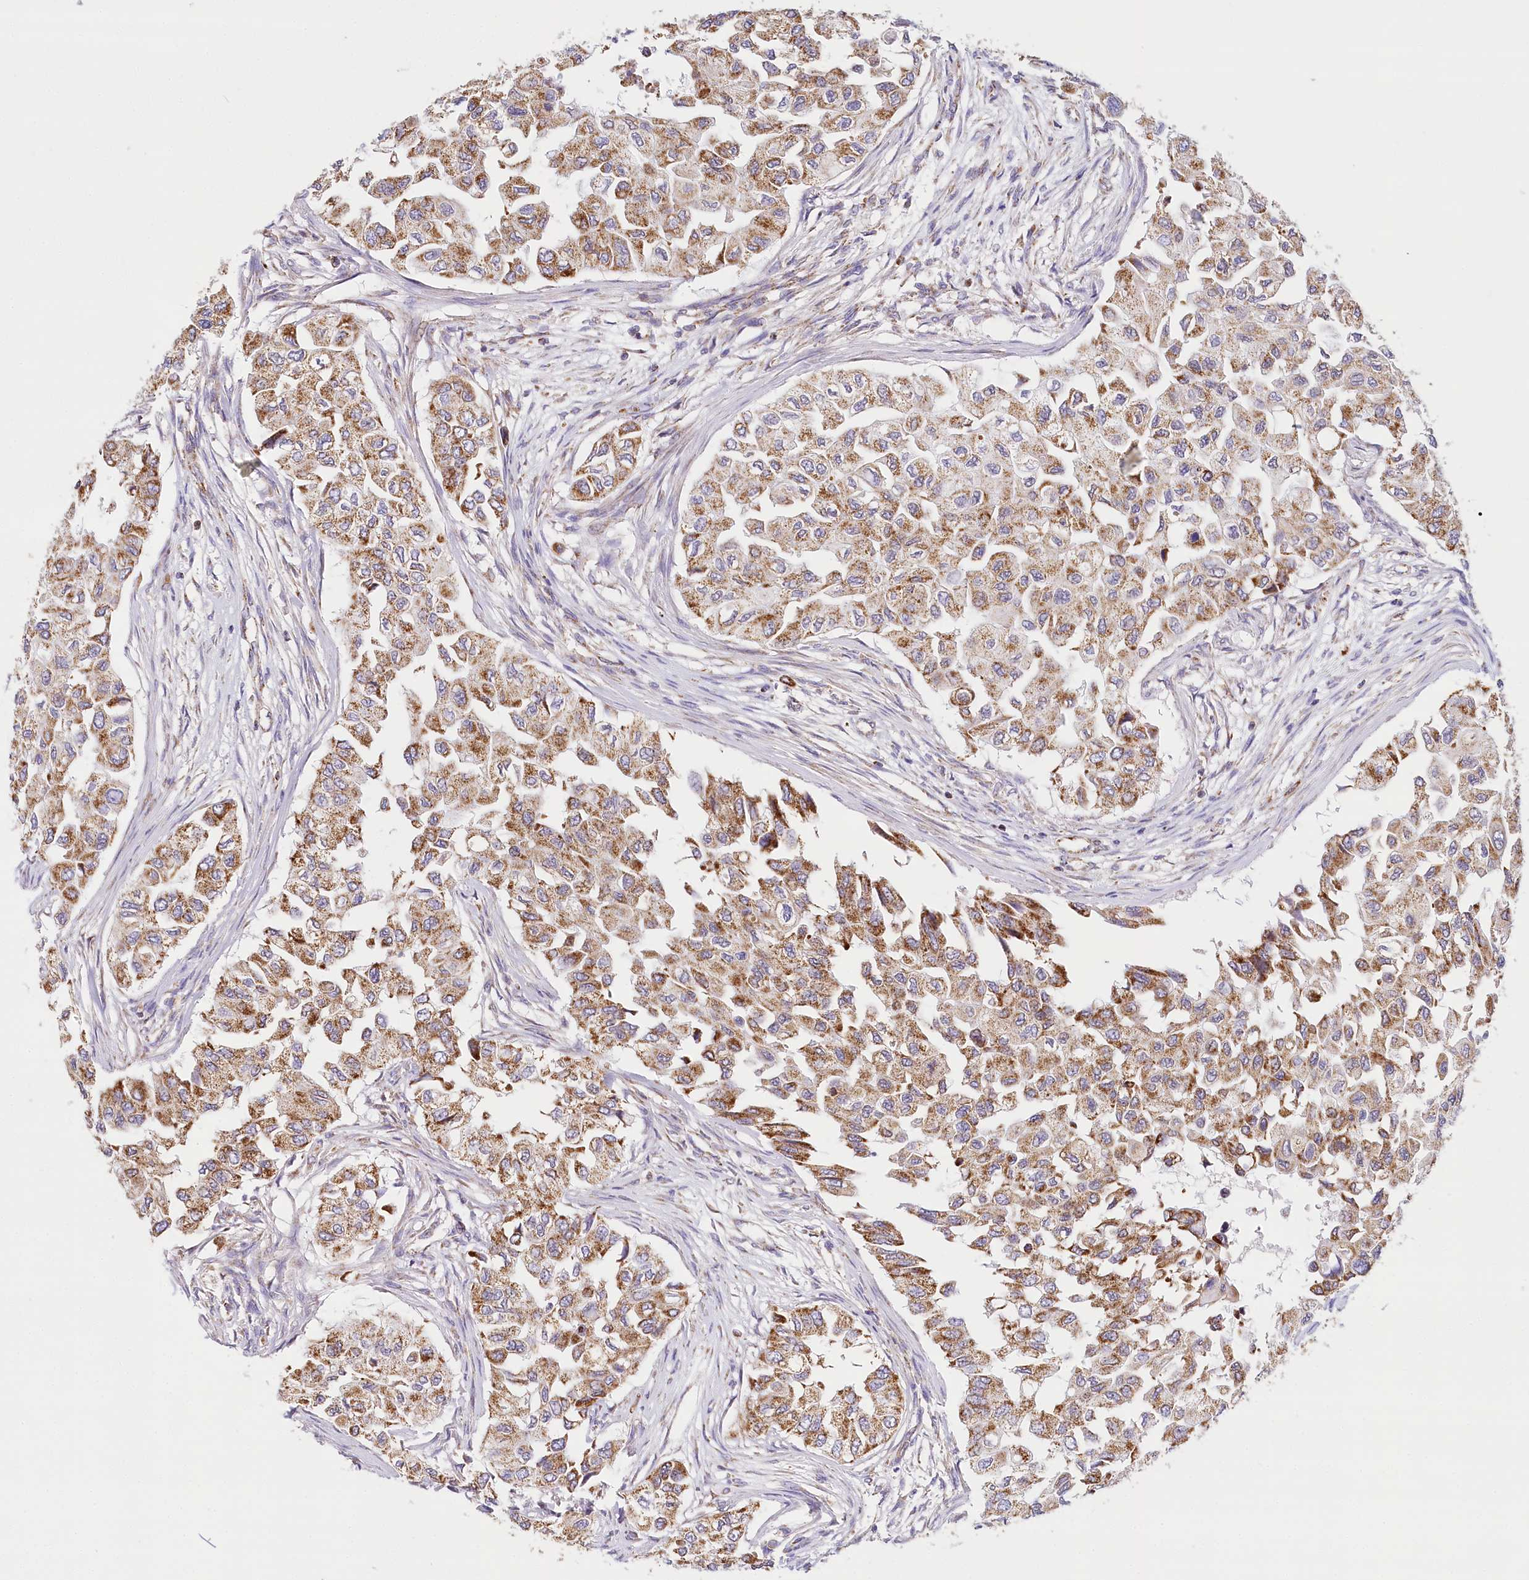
{"staining": {"intensity": "strong", "quantity": "25%-75%", "location": "cytoplasmic/membranous"}, "tissue": "breast cancer", "cell_type": "Tumor cells", "image_type": "cancer", "snomed": [{"axis": "morphology", "description": "Normal tissue, NOS"}, {"axis": "morphology", "description": "Duct carcinoma"}, {"axis": "topography", "description": "Breast"}], "caption": "Immunohistochemistry staining of breast intraductal carcinoma, which shows high levels of strong cytoplasmic/membranous staining in about 25%-75% of tumor cells indicating strong cytoplasmic/membranous protein staining. The staining was performed using DAB (brown) for protein detection and nuclei were counterstained in hematoxylin (blue).", "gene": "LSS", "patient": {"sex": "female", "age": 49}}